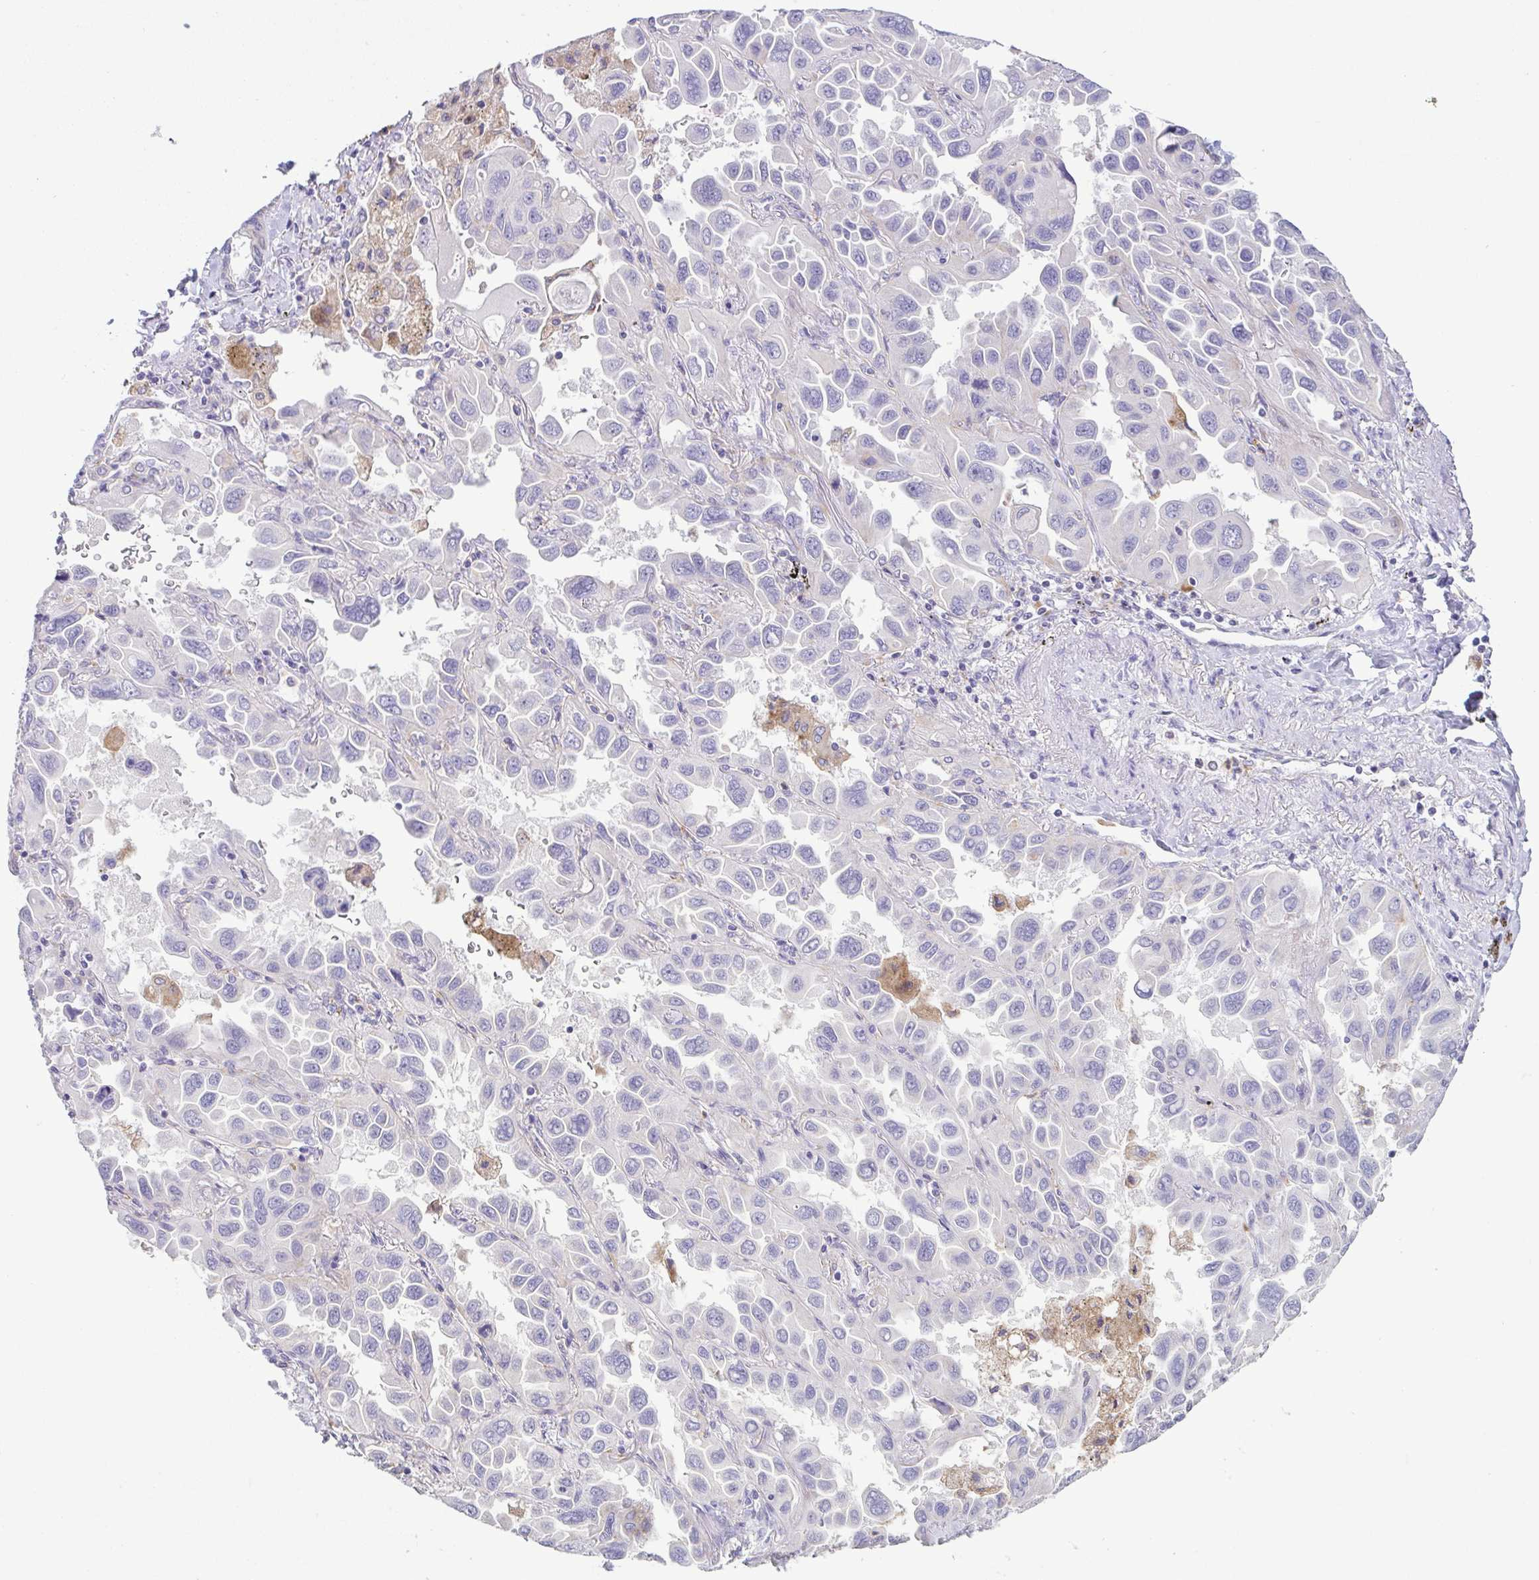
{"staining": {"intensity": "negative", "quantity": "none", "location": "none"}, "tissue": "lung cancer", "cell_type": "Tumor cells", "image_type": "cancer", "snomed": [{"axis": "morphology", "description": "Adenocarcinoma, NOS"}, {"axis": "topography", "description": "Lung"}], "caption": "Immunohistochemistry image of neoplastic tissue: human lung cancer stained with DAB reveals no significant protein staining in tumor cells.", "gene": "ATP6V1G2", "patient": {"sex": "male", "age": 64}}